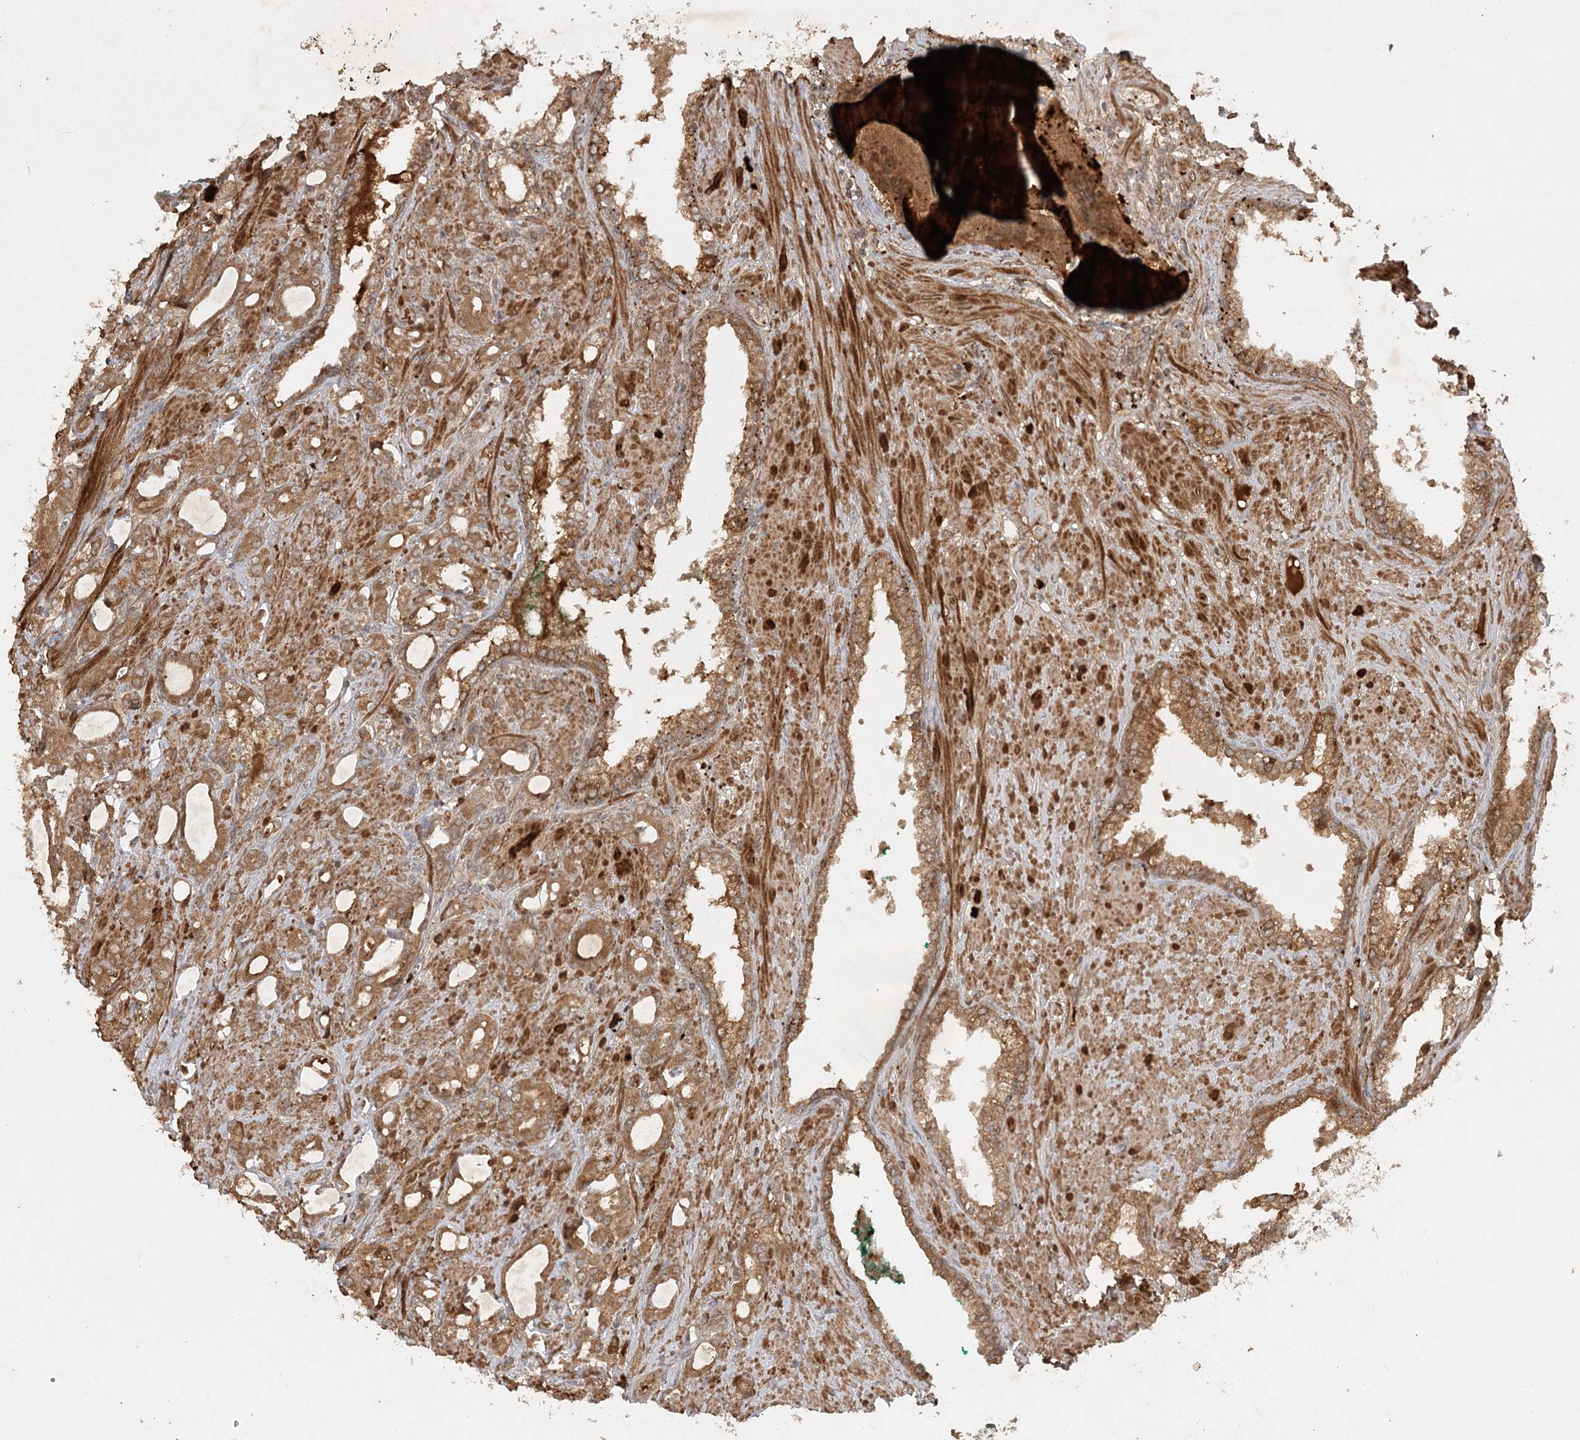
{"staining": {"intensity": "moderate", "quantity": ">75%", "location": "cytoplasmic/membranous"}, "tissue": "prostate cancer", "cell_type": "Tumor cells", "image_type": "cancer", "snomed": [{"axis": "morphology", "description": "Adenocarcinoma, High grade"}, {"axis": "topography", "description": "Prostate"}], "caption": "Immunohistochemical staining of prostate cancer reveals moderate cytoplasmic/membranous protein expression in about >75% of tumor cells.", "gene": "ARL13A", "patient": {"sex": "male", "age": 72}}